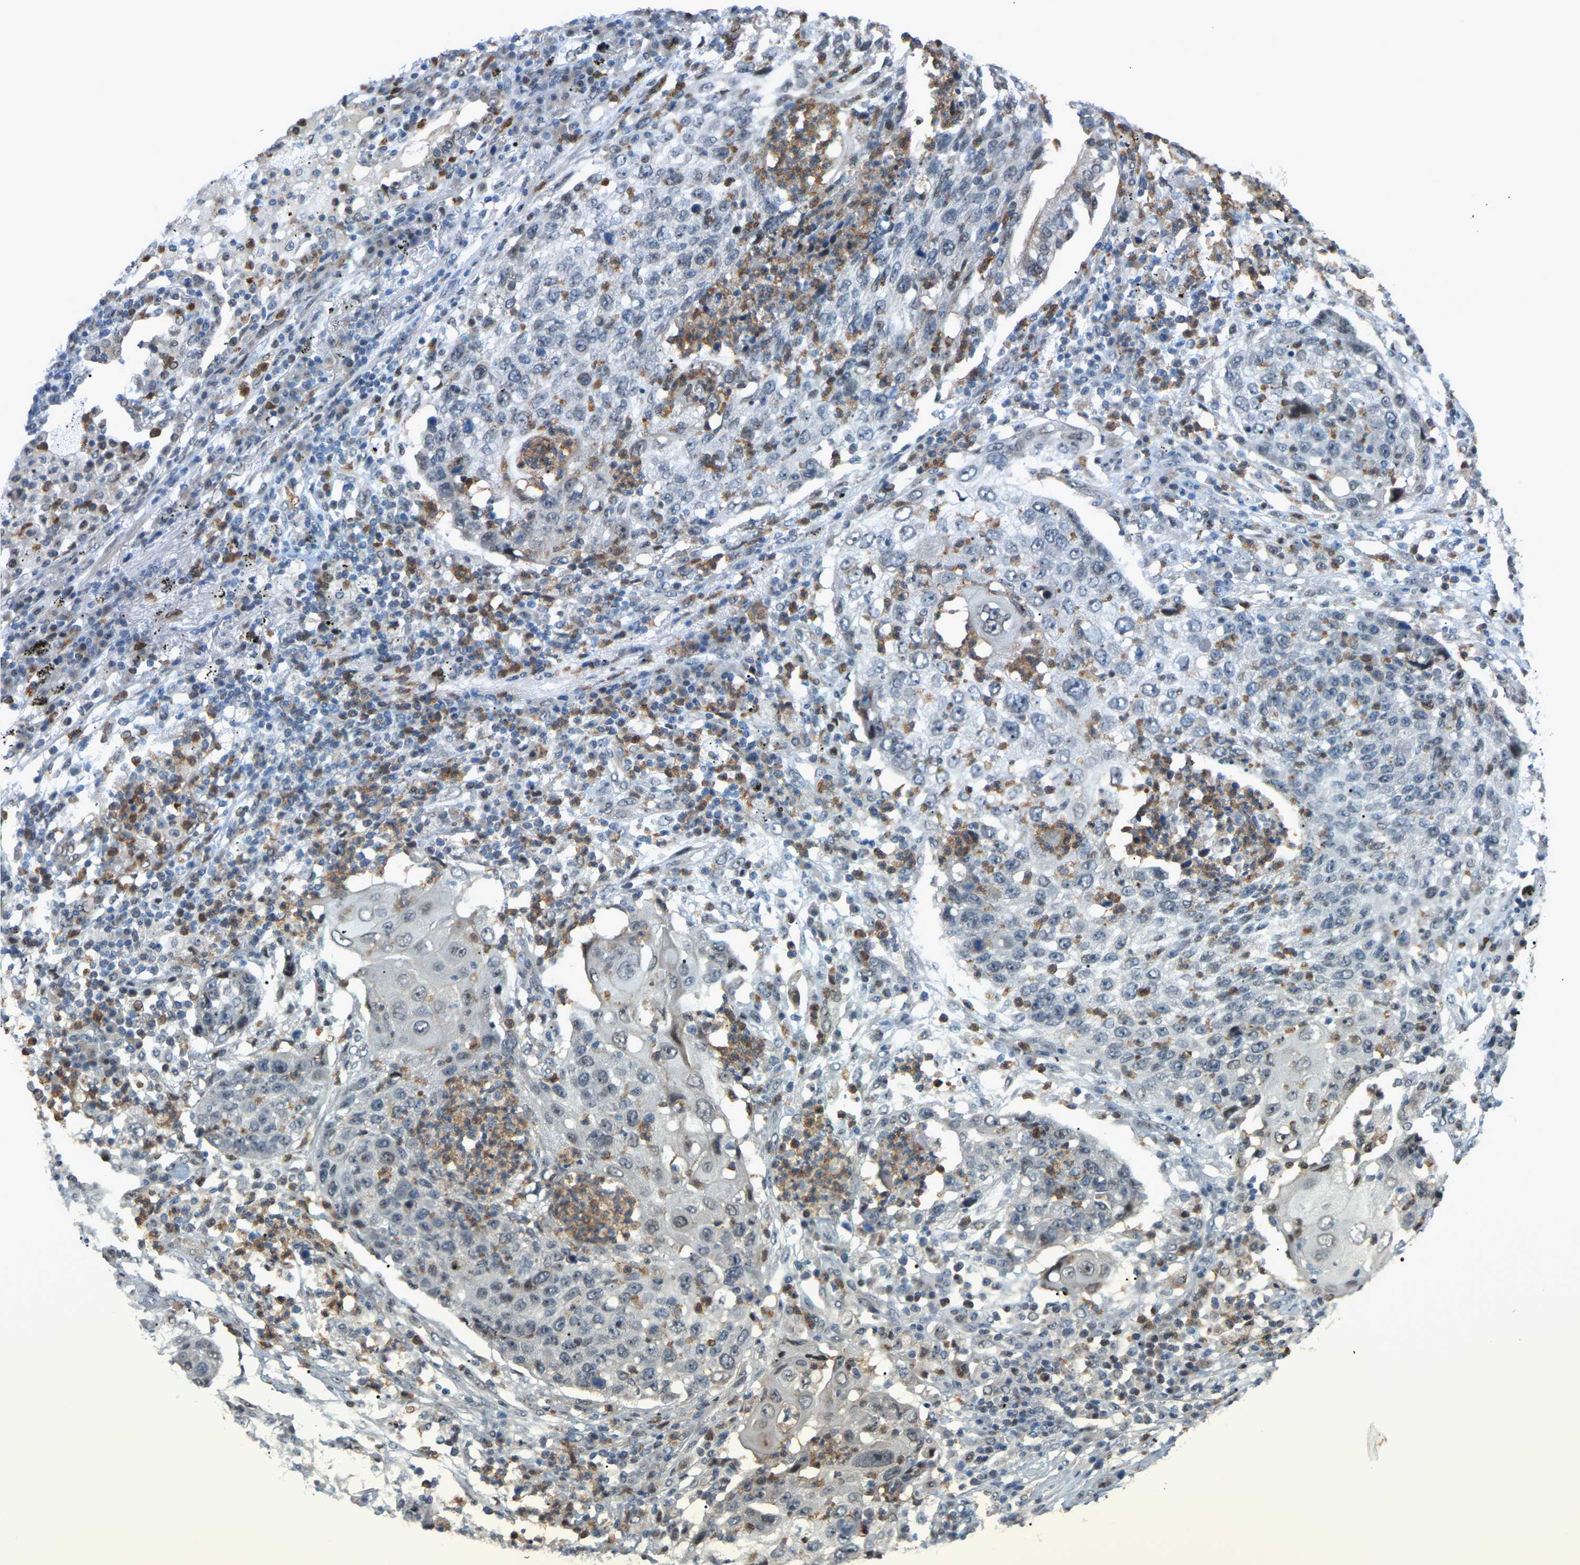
{"staining": {"intensity": "negative", "quantity": "none", "location": "none"}, "tissue": "lung cancer", "cell_type": "Tumor cells", "image_type": "cancer", "snomed": [{"axis": "morphology", "description": "Squamous cell carcinoma, NOS"}, {"axis": "topography", "description": "Lung"}], "caption": "IHC of human squamous cell carcinoma (lung) demonstrates no expression in tumor cells. (DAB (3,3'-diaminobenzidine) immunohistochemistry with hematoxylin counter stain).", "gene": "CROT", "patient": {"sex": "female", "age": 63}}